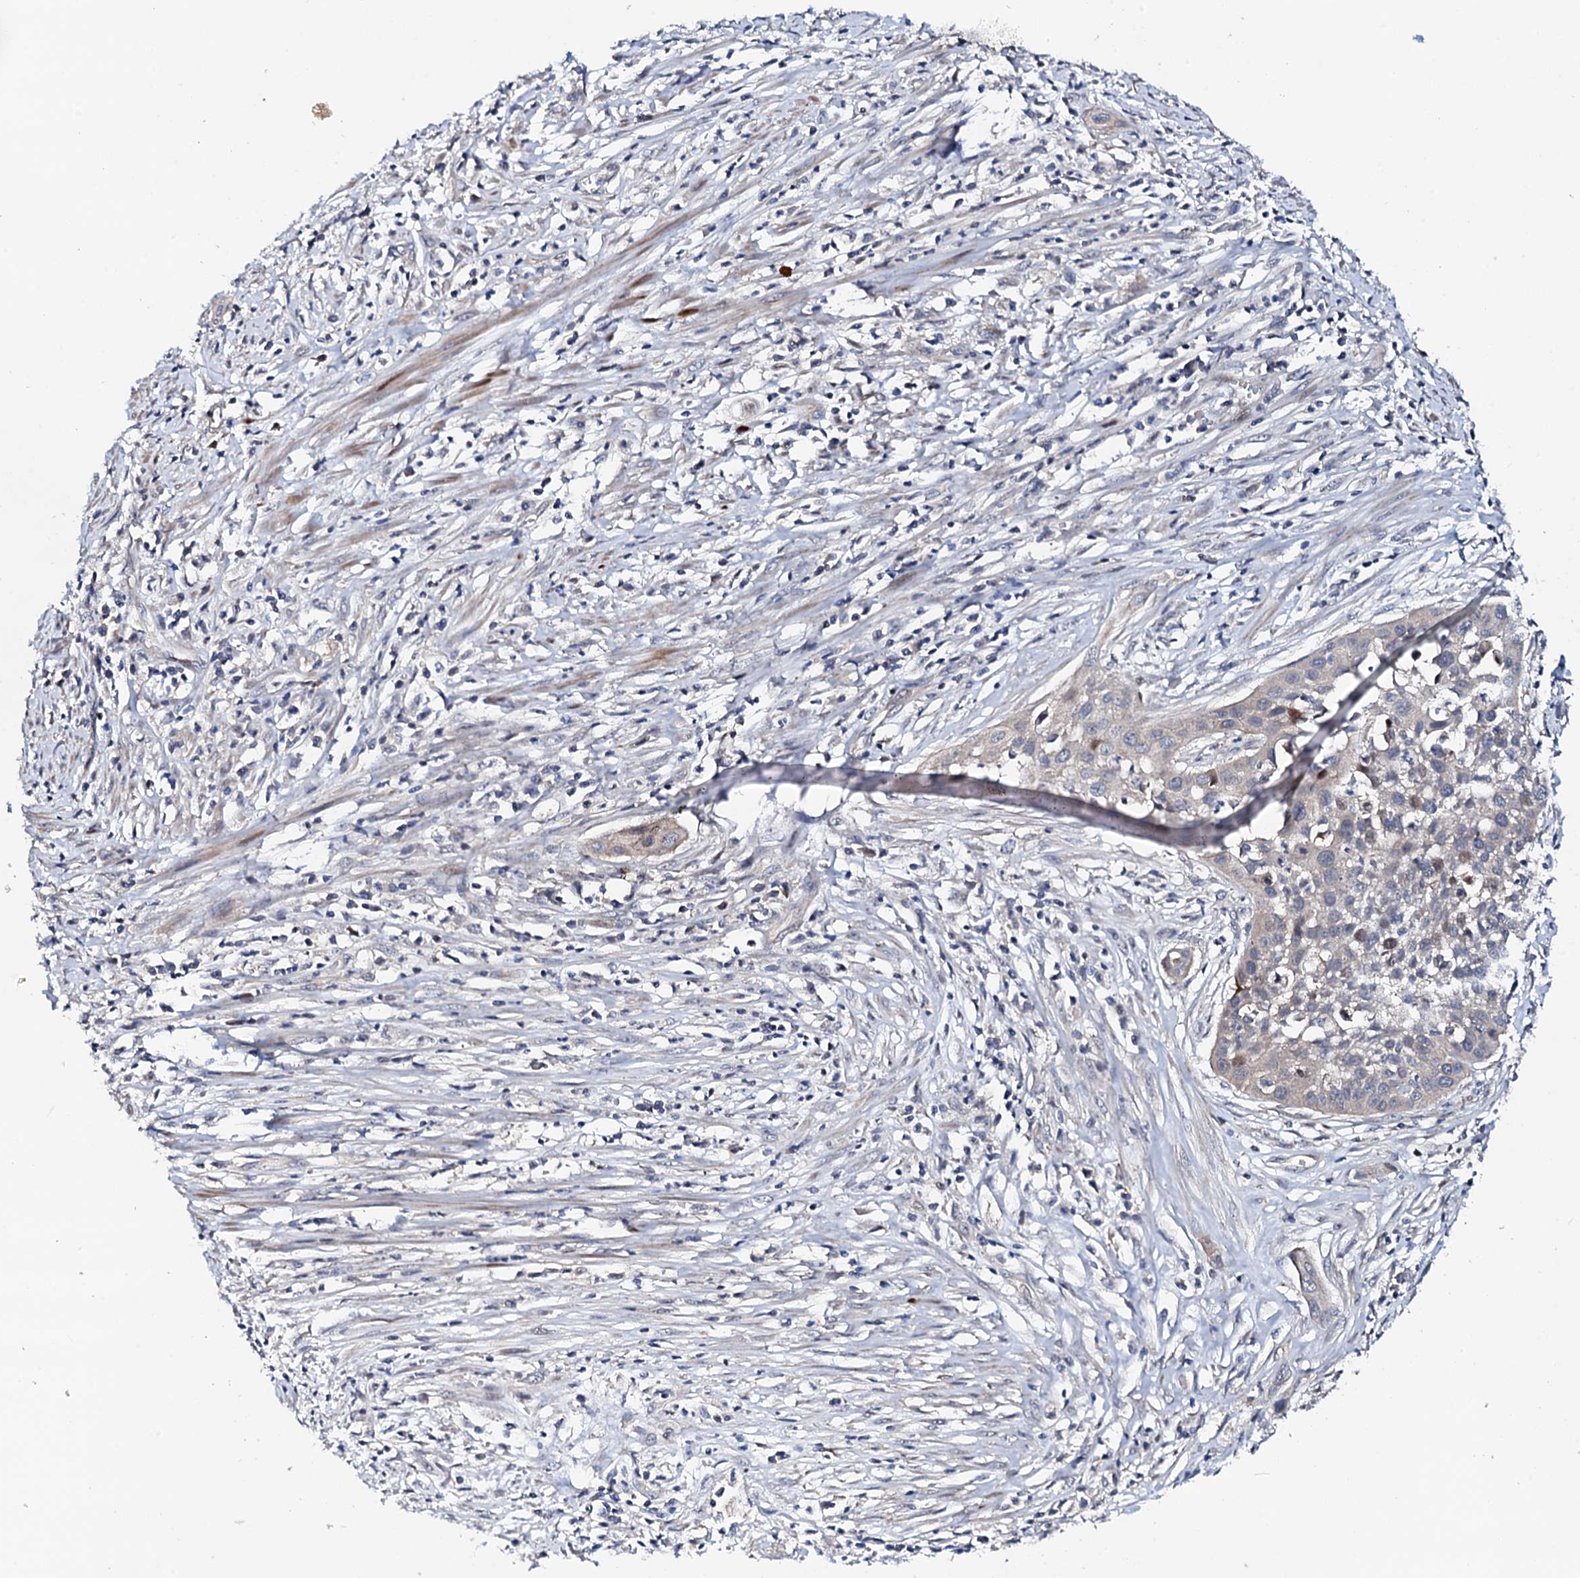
{"staining": {"intensity": "weak", "quantity": "<25%", "location": "nuclear"}, "tissue": "cervical cancer", "cell_type": "Tumor cells", "image_type": "cancer", "snomed": [{"axis": "morphology", "description": "Squamous cell carcinoma, NOS"}, {"axis": "topography", "description": "Cervix"}], "caption": "The image shows no significant positivity in tumor cells of squamous cell carcinoma (cervical). (DAB immunohistochemistry (IHC) visualized using brightfield microscopy, high magnification).", "gene": "CIAO2A", "patient": {"sex": "female", "age": 34}}